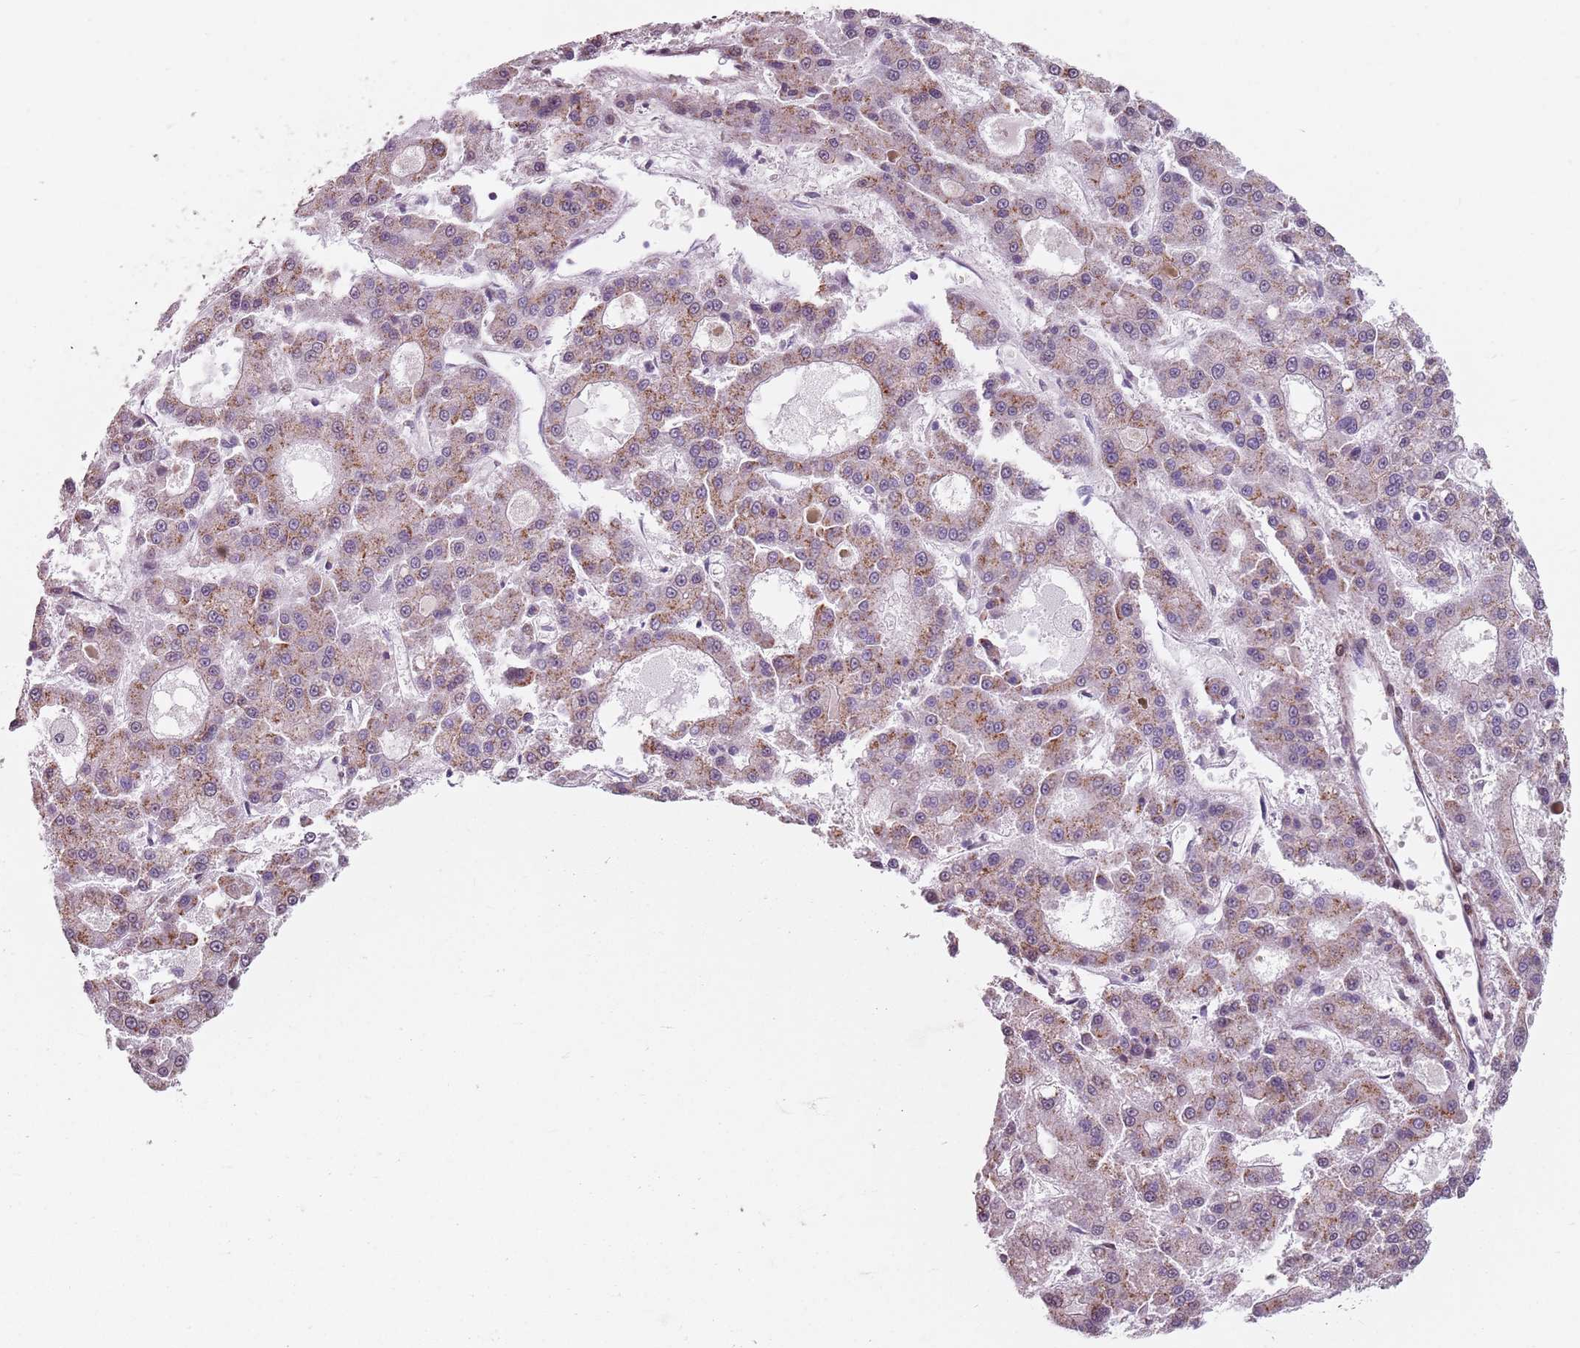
{"staining": {"intensity": "weak", "quantity": ">75%", "location": "cytoplasmic/membranous"}, "tissue": "liver cancer", "cell_type": "Tumor cells", "image_type": "cancer", "snomed": [{"axis": "morphology", "description": "Carcinoma, Hepatocellular, NOS"}, {"axis": "topography", "description": "Liver"}], "caption": "The image reveals staining of liver cancer, revealing weak cytoplasmic/membranous protein expression (brown color) within tumor cells.", "gene": "TMC4", "patient": {"sex": "male", "age": 70}}